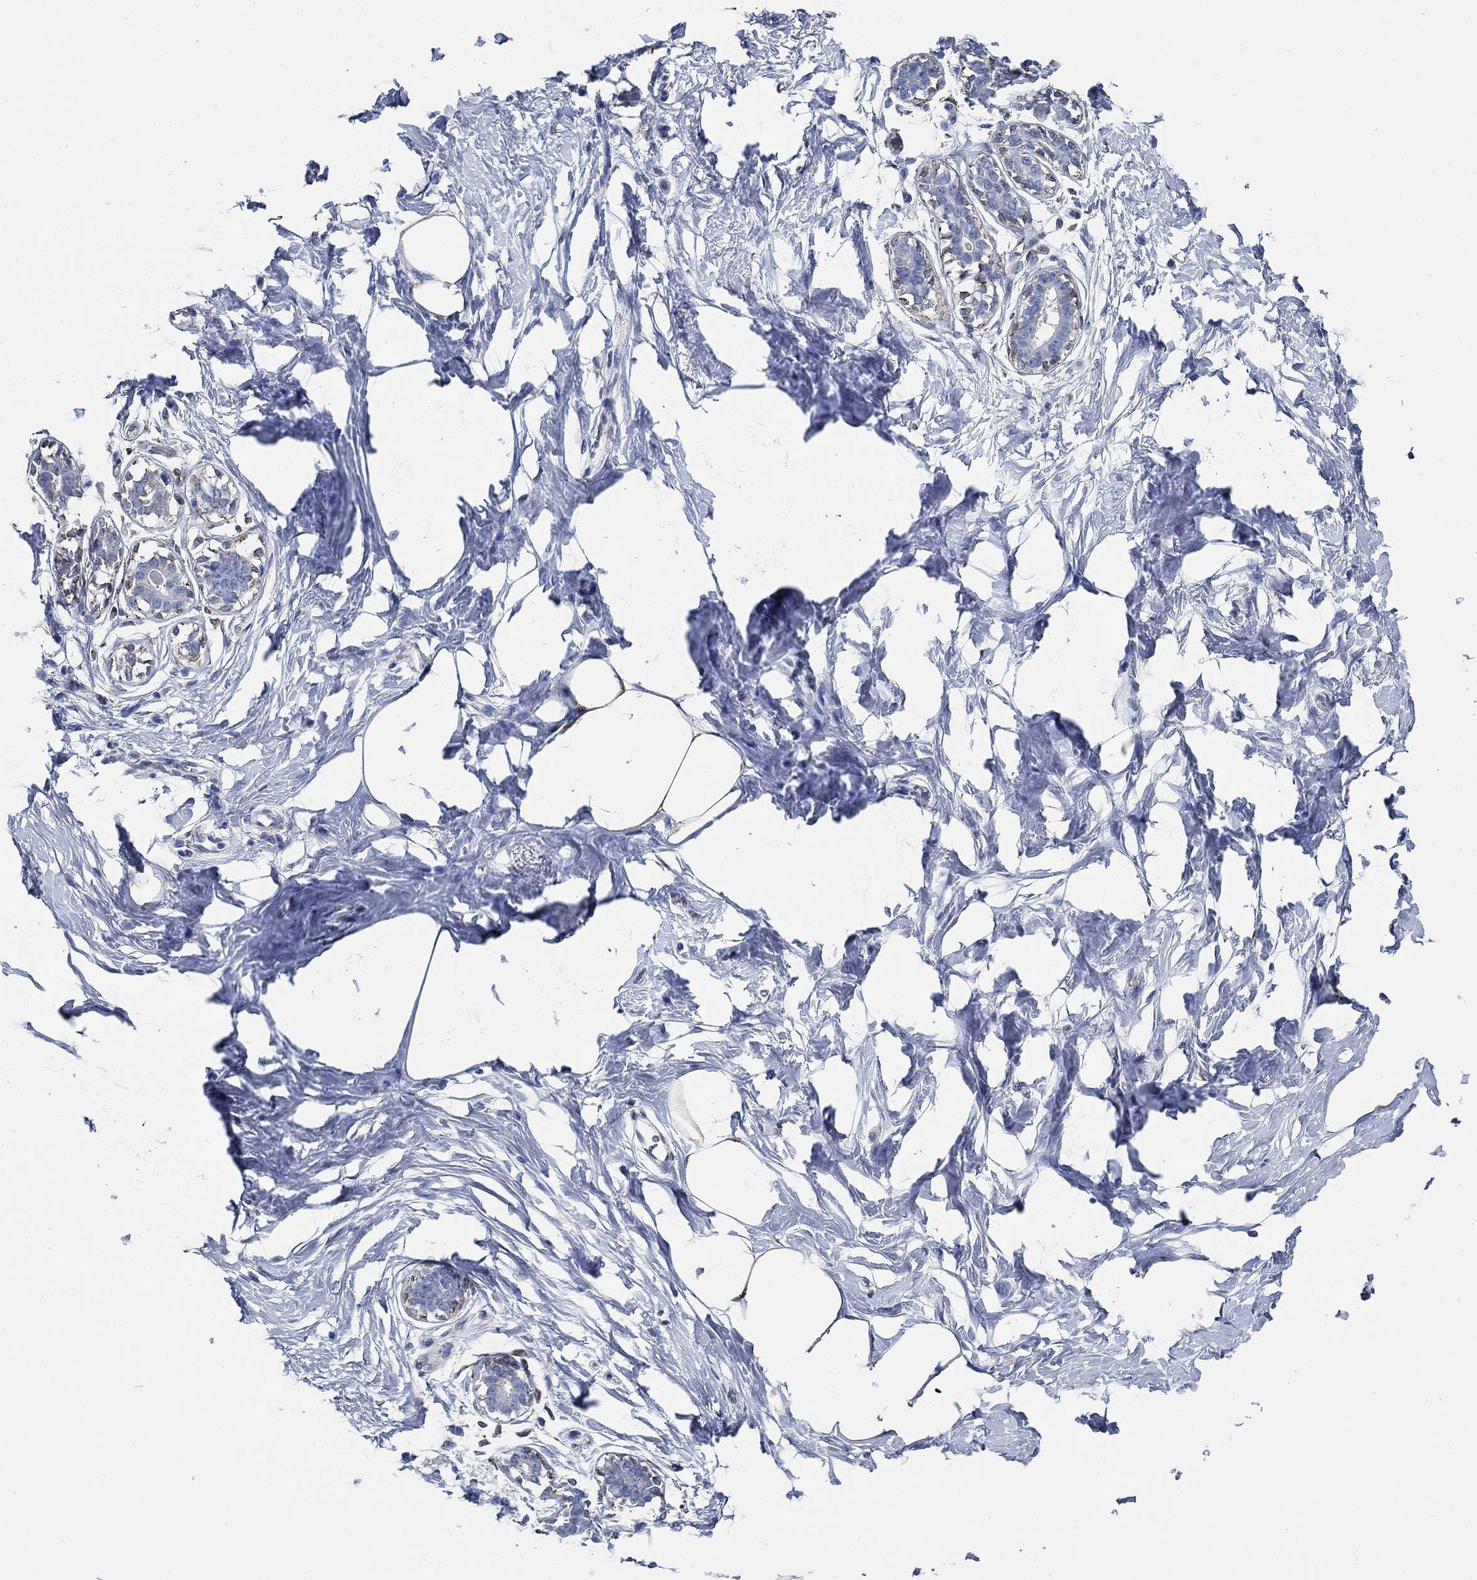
{"staining": {"intensity": "negative", "quantity": "none", "location": "none"}, "tissue": "breast", "cell_type": "Adipocytes", "image_type": "normal", "snomed": [{"axis": "morphology", "description": "Normal tissue, NOS"}, {"axis": "morphology", "description": "Lobular carcinoma, in situ"}, {"axis": "topography", "description": "Breast"}], "caption": "Immunohistochemical staining of benign human breast exhibits no significant positivity in adipocytes.", "gene": "HECW2", "patient": {"sex": "female", "age": 35}}